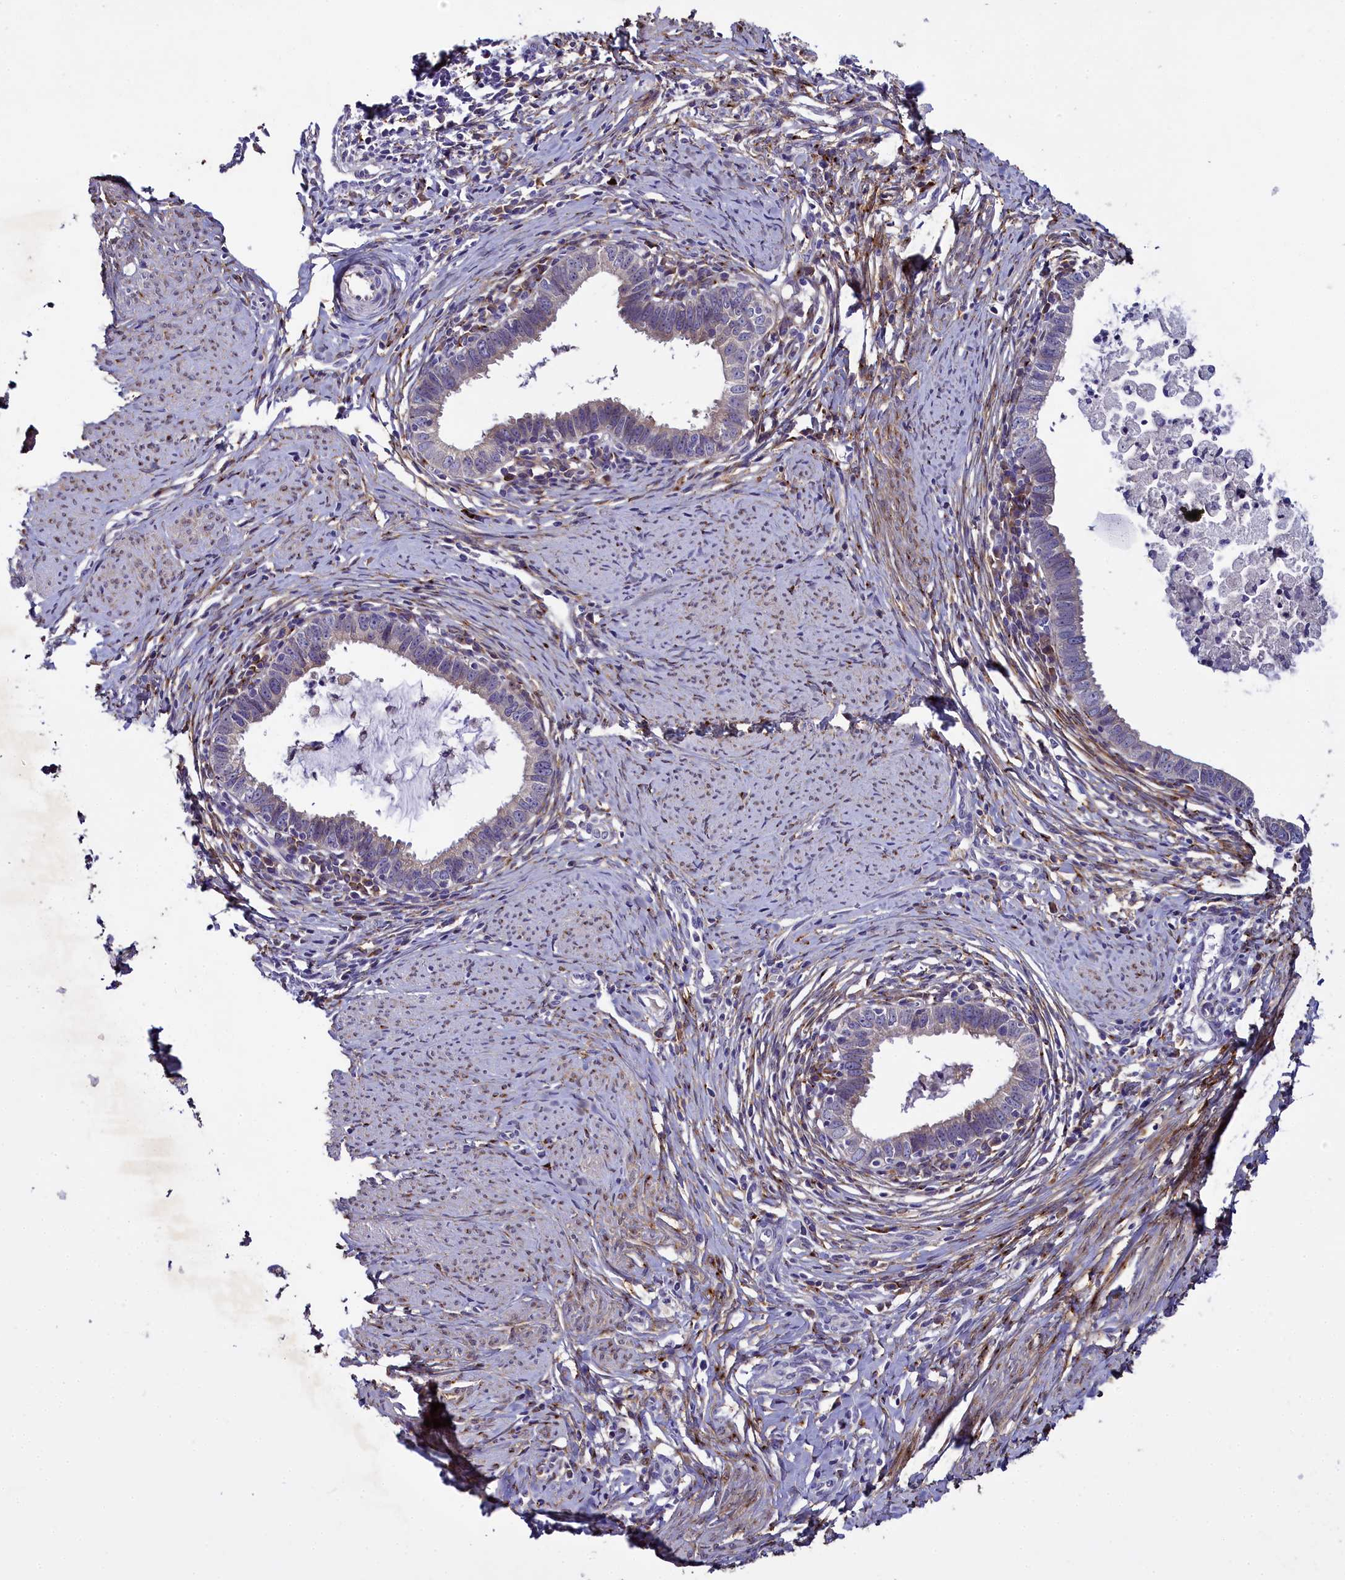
{"staining": {"intensity": "negative", "quantity": "none", "location": "none"}, "tissue": "cervical cancer", "cell_type": "Tumor cells", "image_type": "cancer", "snomed": [{"axis": "morphology", "description": "Adenocarcinoma, NOS"}, {"axis": "topography", "description": "Cervix"}], "caption": "Tumor cells are negative for brown protein staining in cervical cancer. The staining was performed using DAB to visualize the protein expression in brown, while the nuclei were stained in blue with hematoxylin (Magnification: 20x).", "gene": "MRC2", "patient": {"sex": "female", "age": 36}}